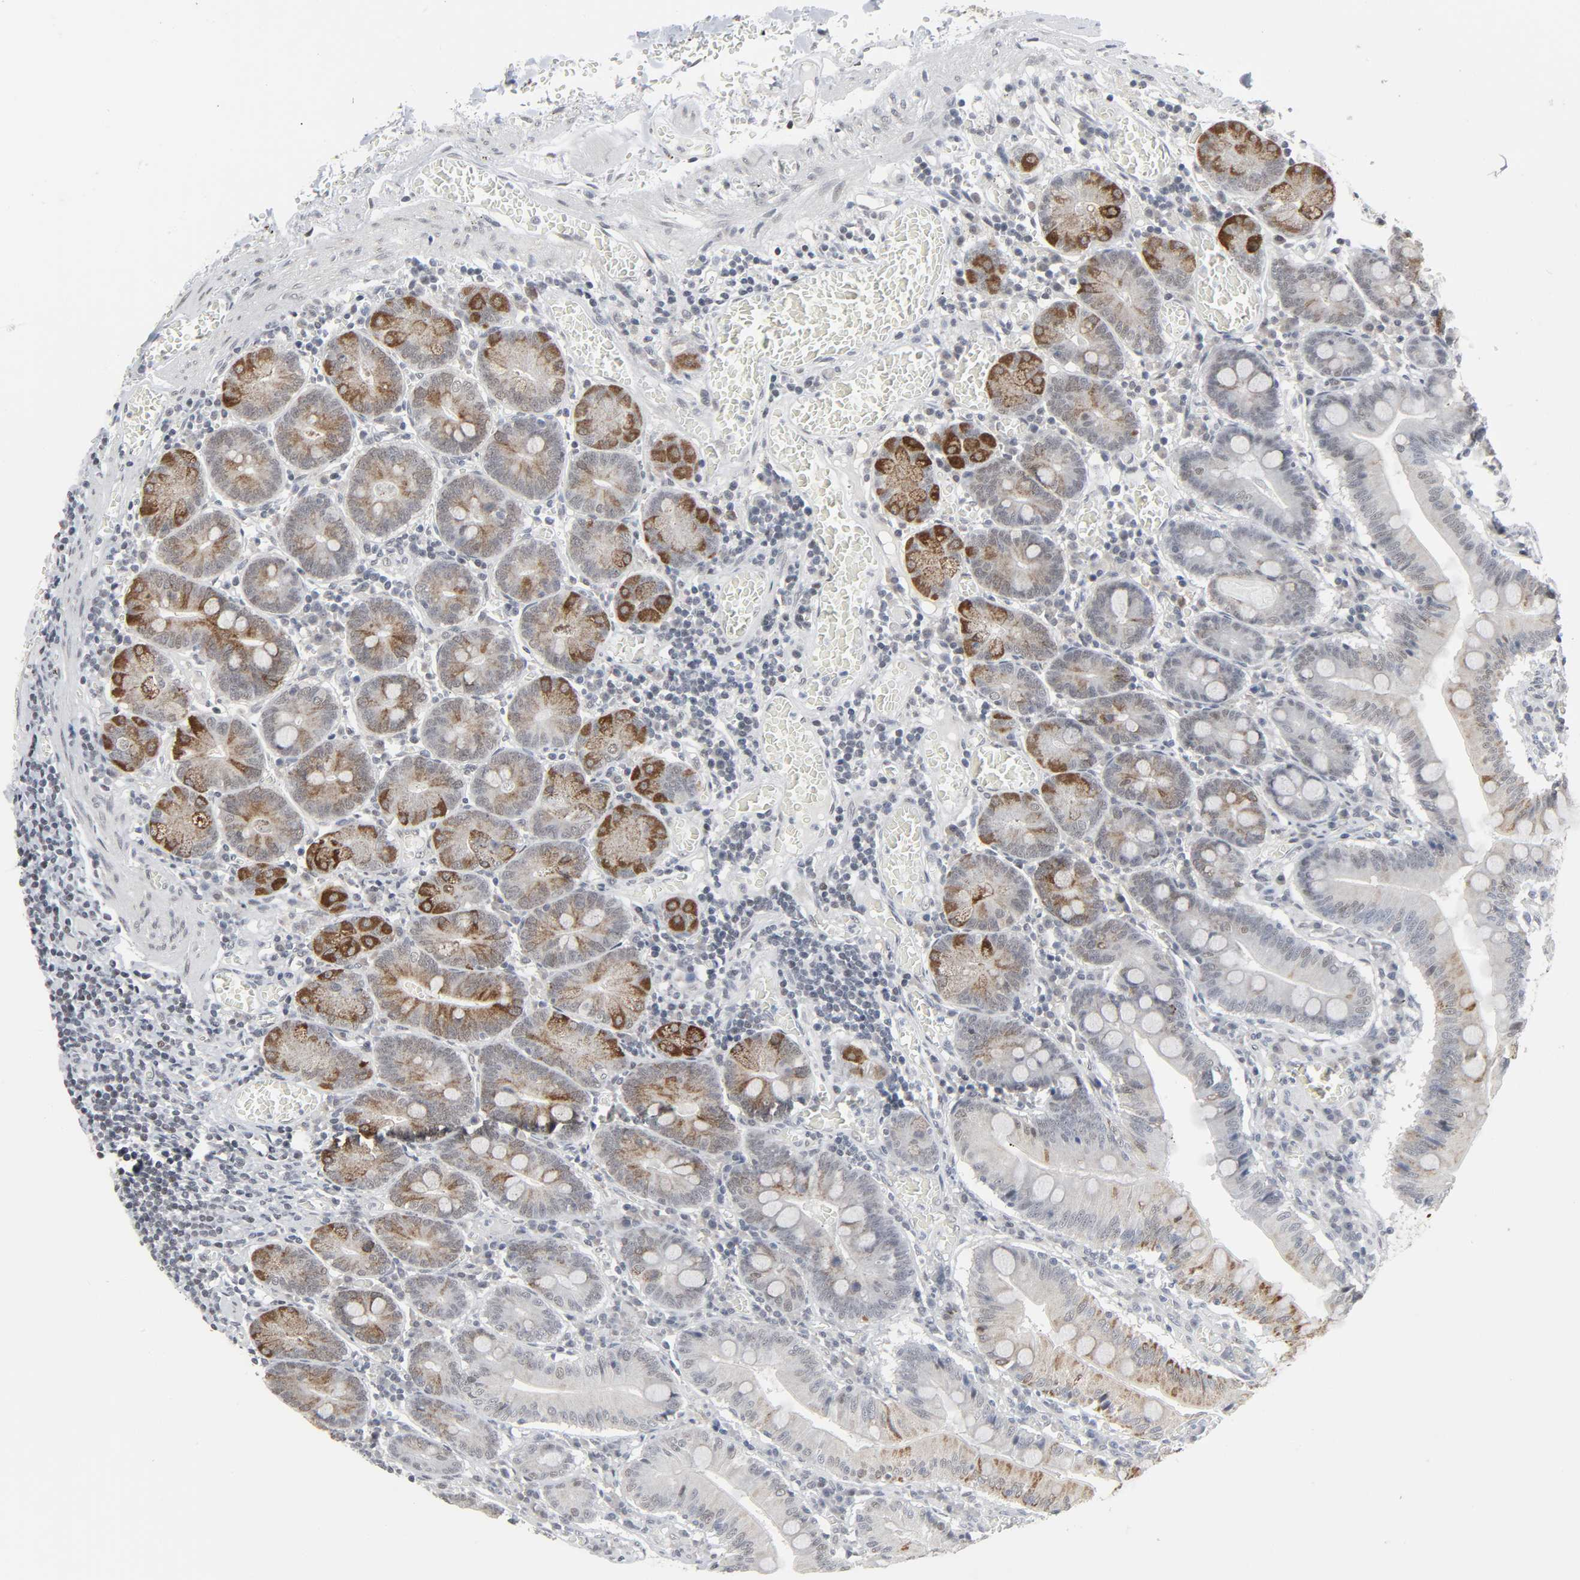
{"staining": {"intensity": "strong", "quantity": "<25%", "location": "cytoplasmic/membranous"}, "tissue": "small intestine", "cell_type": "Glandular cells", "image_type": "normal", "snomed": [{"axis": "morphology", "description": "Normal tissue, NOS"}, {"axis": "topography", "description": "Small intestine"}], "caption": "Immunohistochemical staining of unremarkable small intestine demonstrates medium levels of strong cytoplasmic/membranous expression in approximately <25% of glandular cells. The staining is performed using DAB brown chromogen to label protein expression. The nuclei are counter-stained blue using hematoxylin.", "gene": "MUC1", "patient": {"sex": "male", "age": 71}}